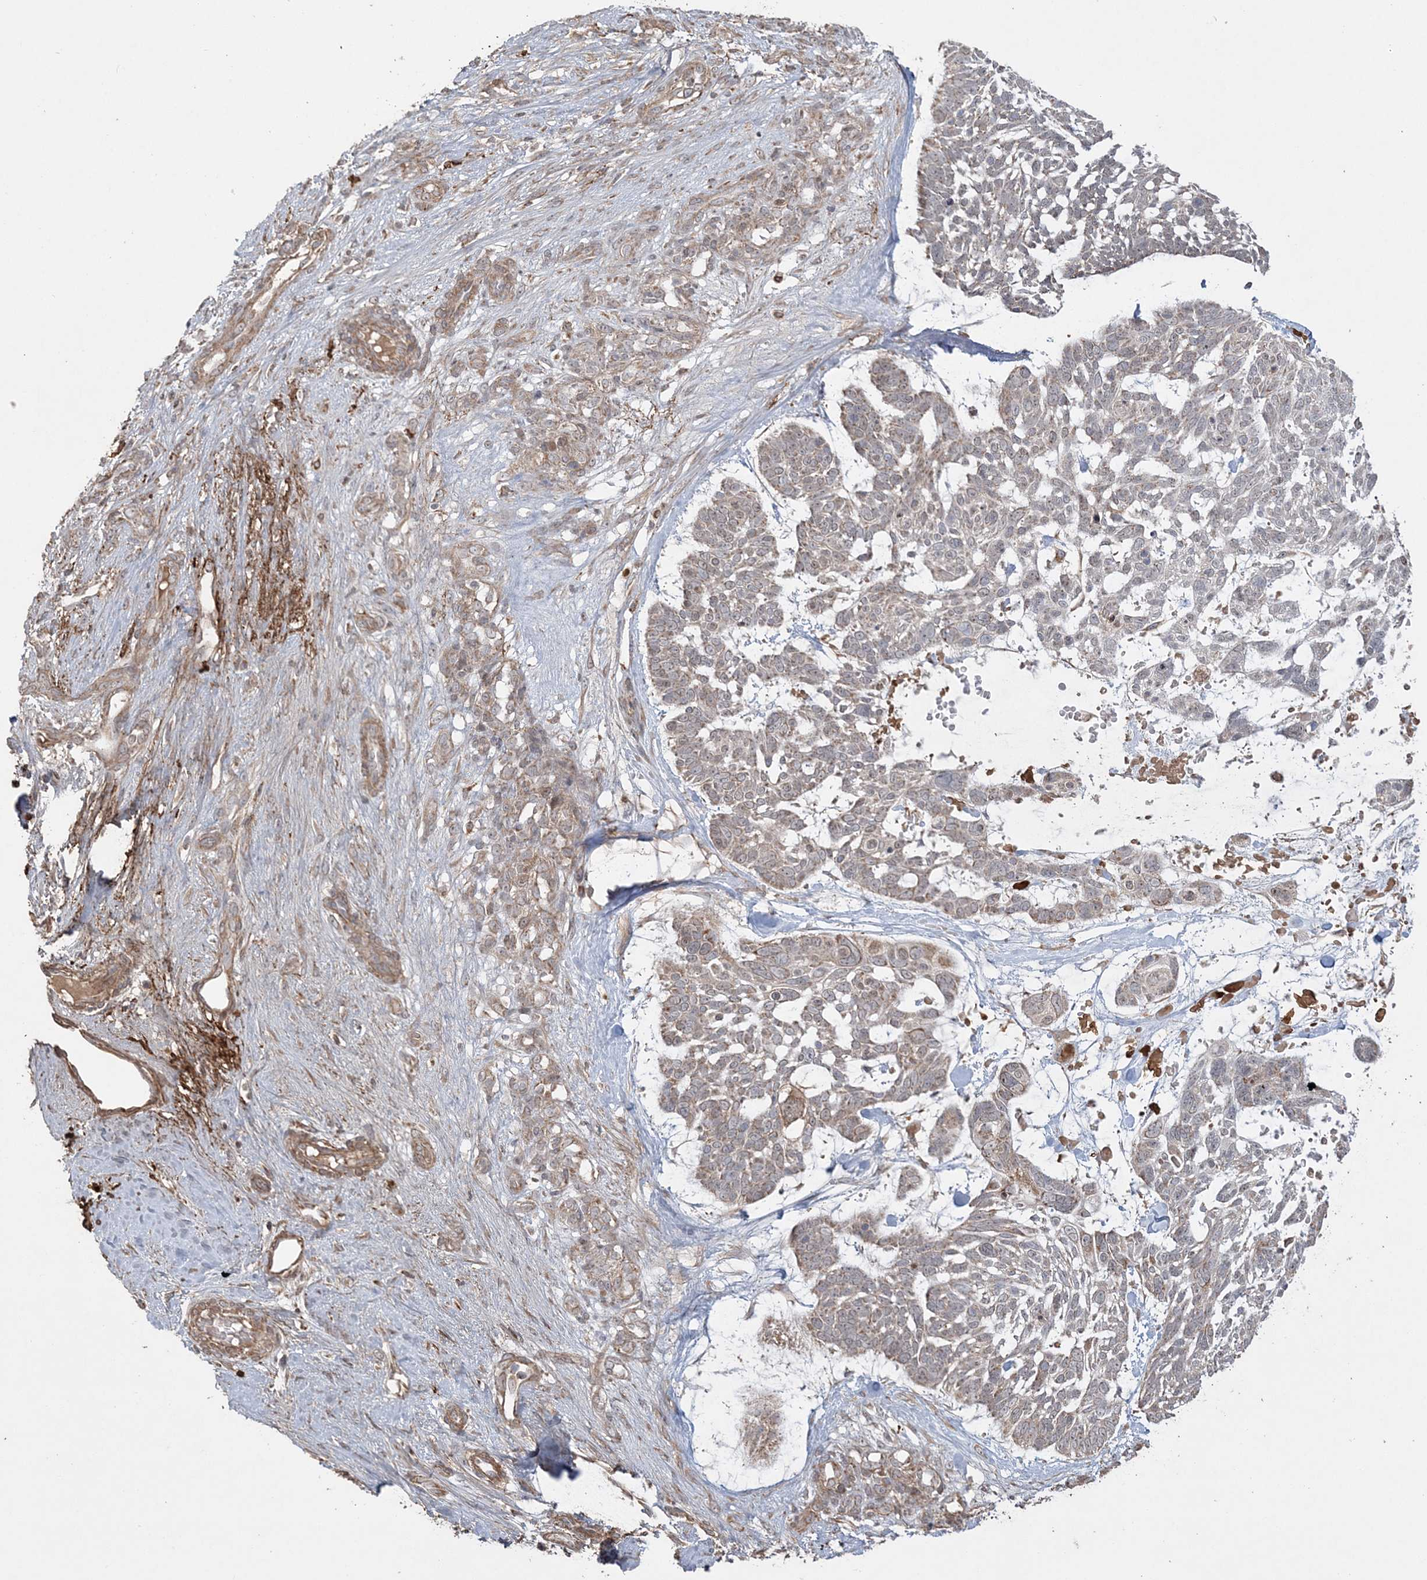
{"staining": {"intensity": "weak", "quantity": "25%-75%", "location": "cytoplasmic/membranous"}, "tissue": "skin cancer", "cell_type": "Tumor cells", "image_type": "cancer", "snomed": [{"axis": "morphology", "description": "Basal cell carcinoma"}, {"axis": "topography", "description": "Skin"}], "caption": "Tumor cells display low levels of weak cytoplasmic/membranous expression in approximately 25%-75% of cells in human skin cancer (basal cell carcinoma).", "gene": "SCLT1", "patient": {"sex": "male", "age": 88}}